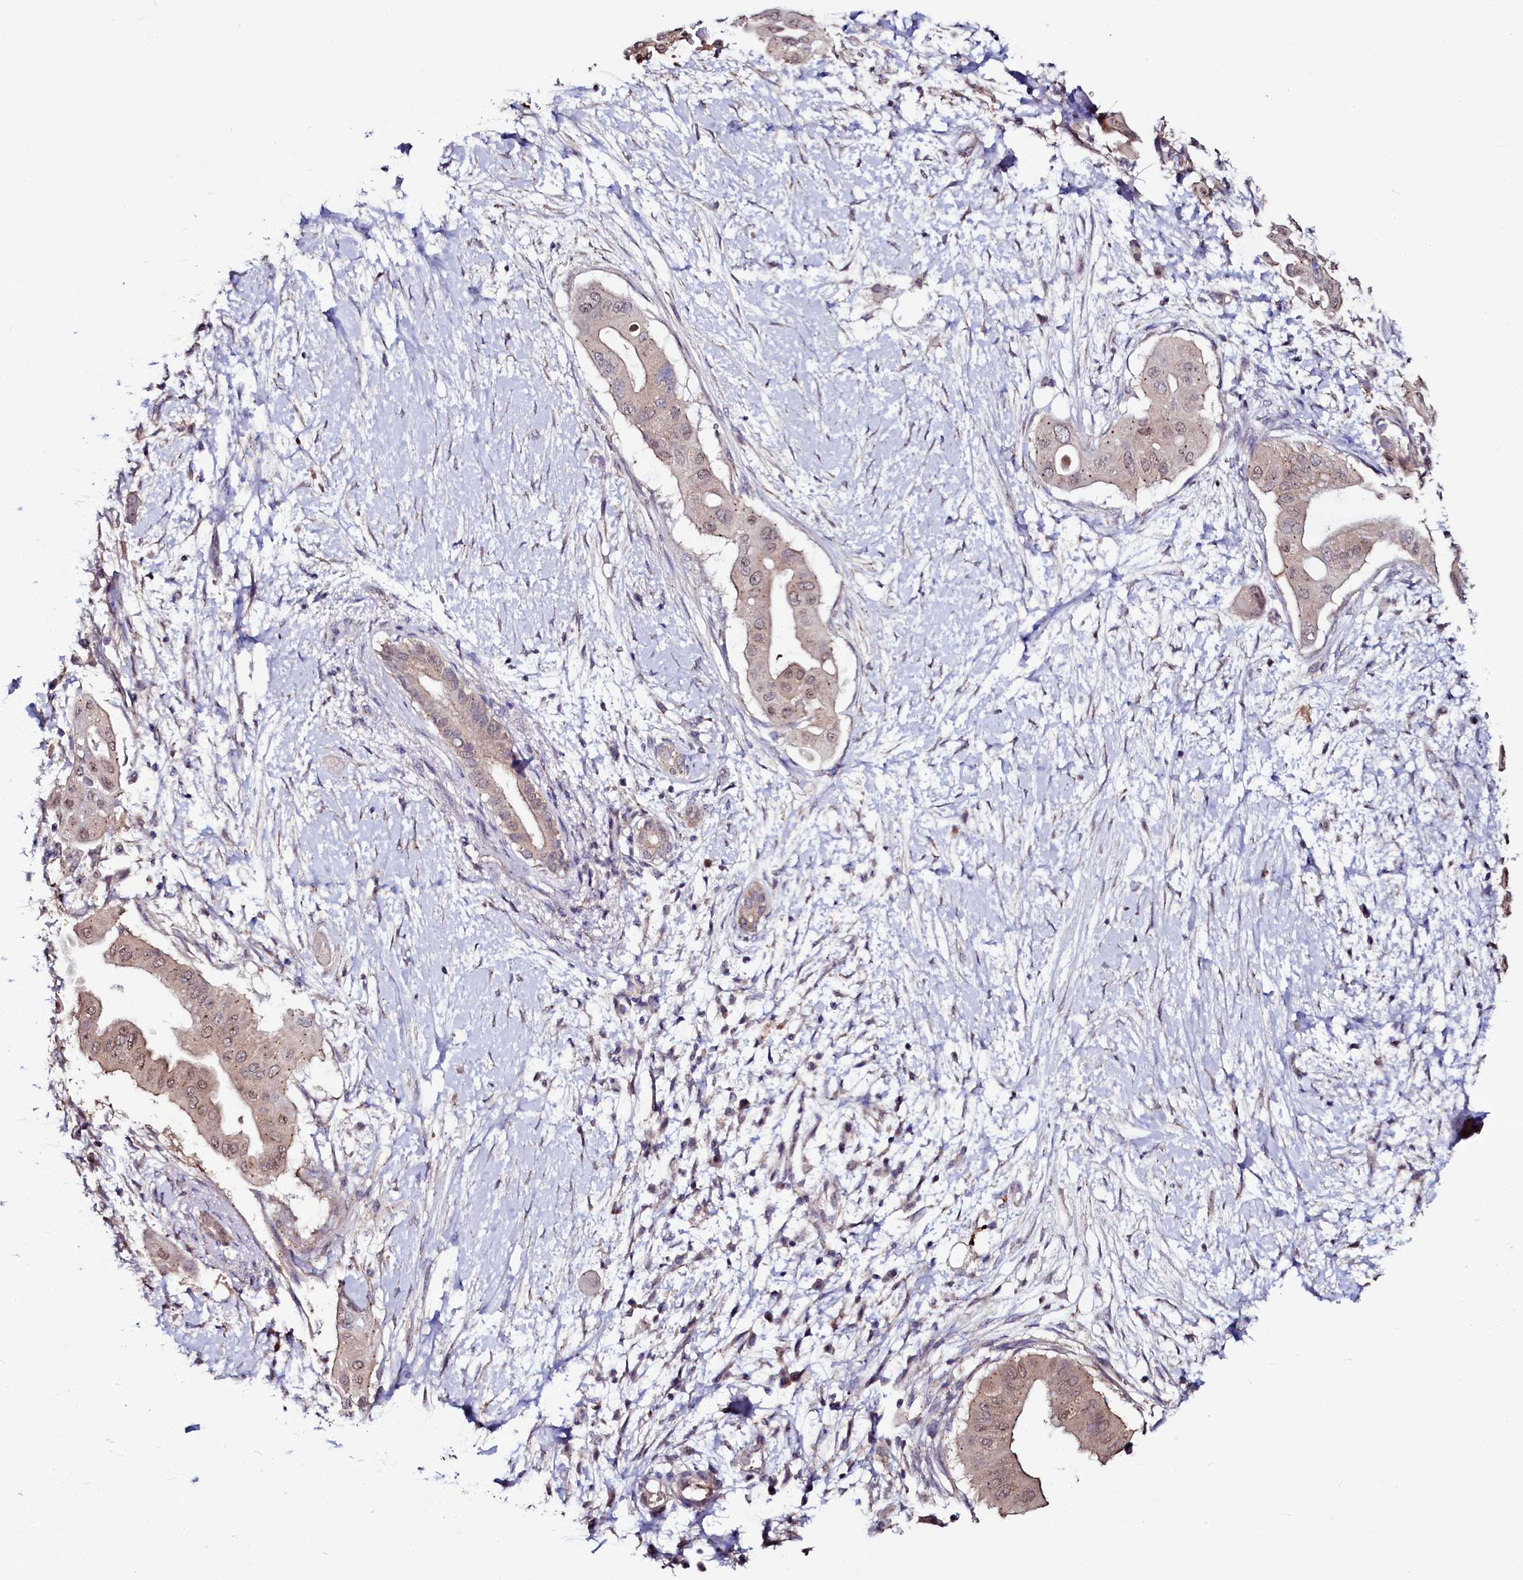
{"staining": {"intensity": "moderate", "quantity": ">75%", "location": "cytoplasmic/membranous,nuclear"}, "tissue": "pancreatic cancer", "cell_type": "Tumor cells", "image_type": "cancer", "snomed": [{"axis": "morphology", "description": "Adenocarcinoma, NOS"}, {"axis": "topography", "description": "Pancreas"}], "caption": "This histopathology image reveals pancreatic cancer stained with immunohistochemistry (IHC) to label a protein in brown. The cytoplasmic/membranous and nuclear of tumor cells show moderate positivity for the protein. Nuclei are counter-stained blue.", "gene": "USPL1", "patient": {"sex": "male", "age": 68}}